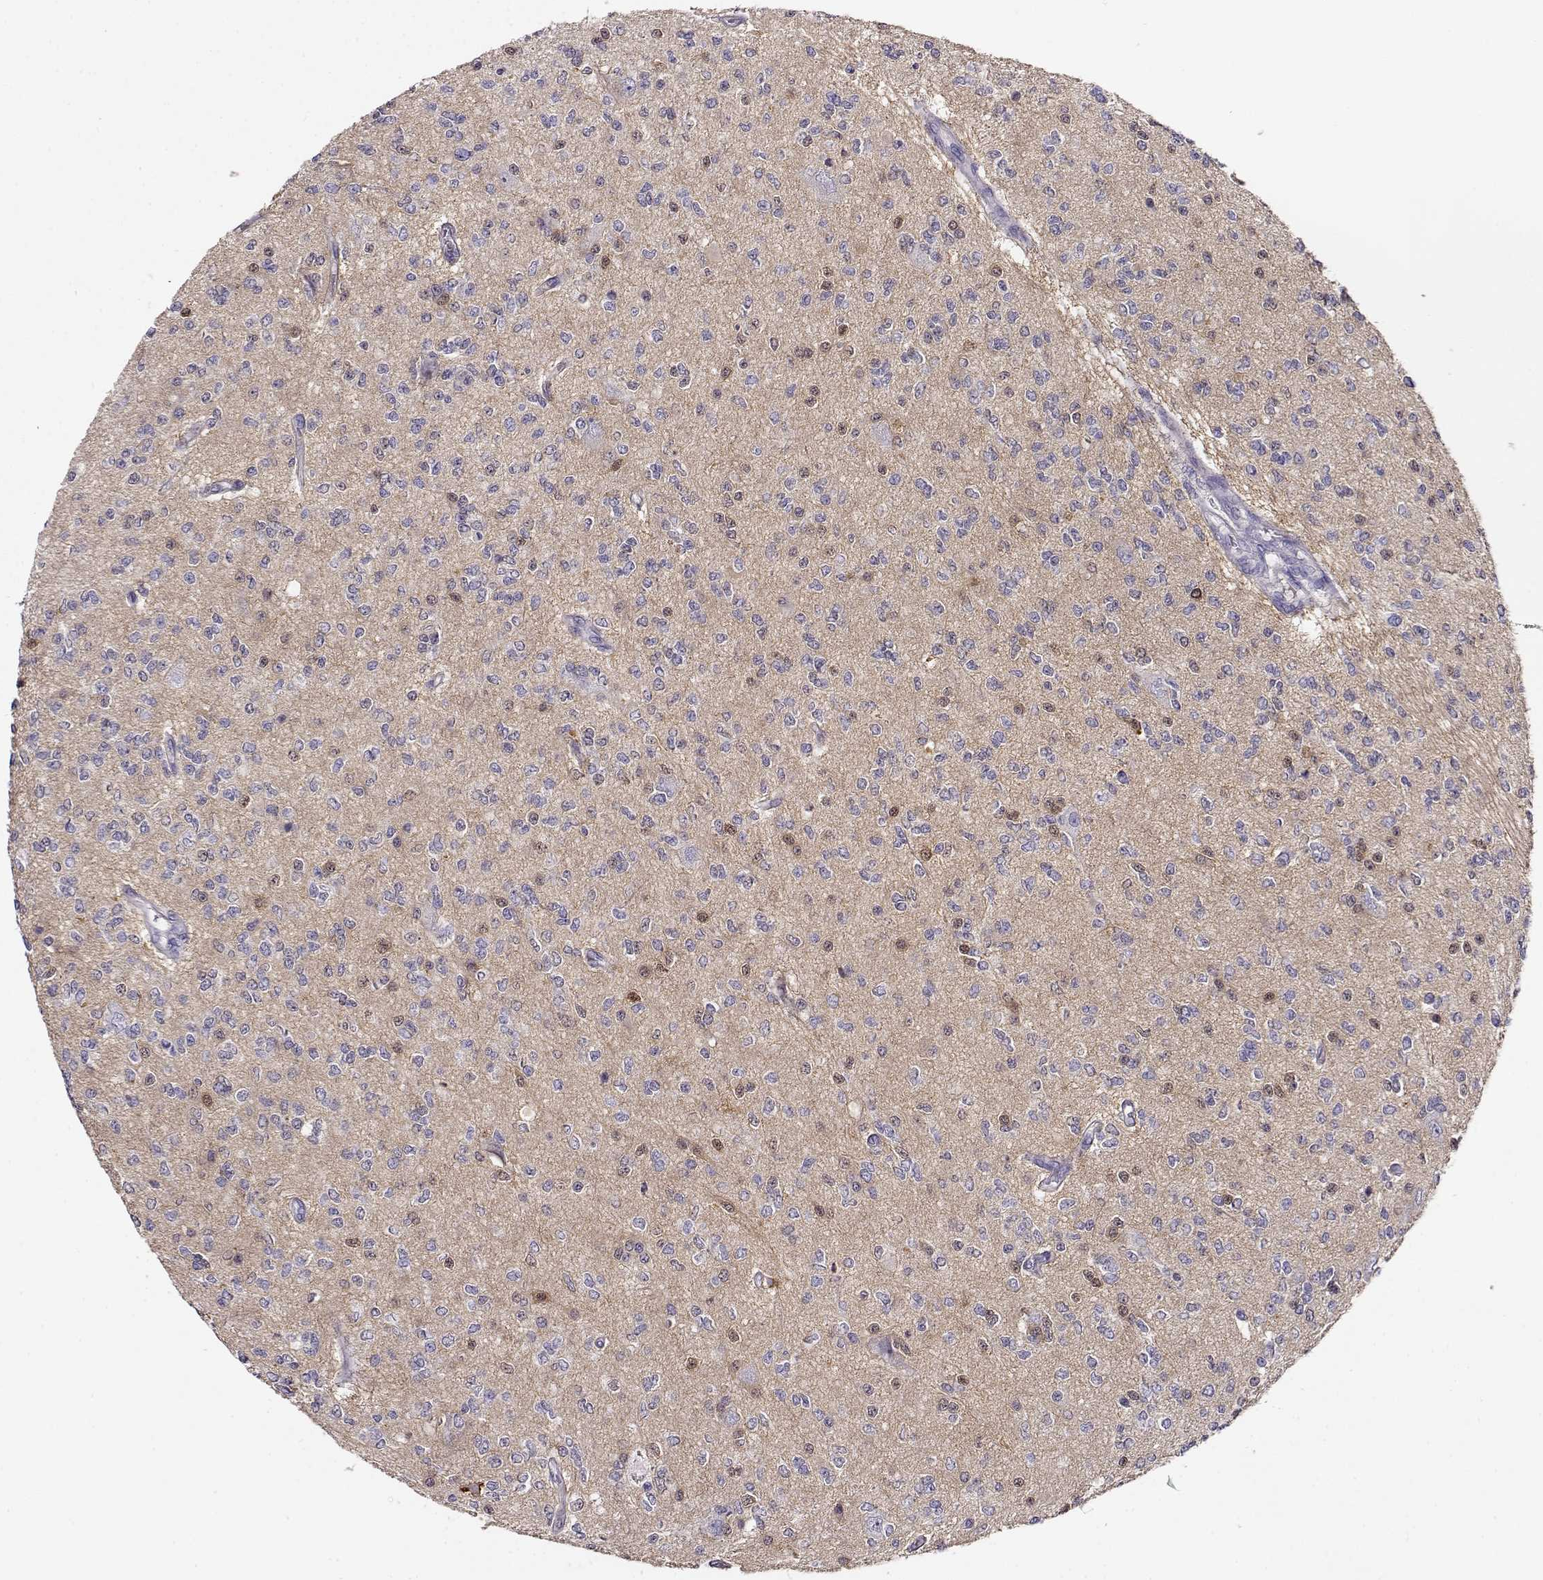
{"staining": {"intensity": "negative", "quantity": "none", "location": "none"}, "tissue": "glioma", "cell_type": "Tumor cells", "image_type": "cancer", "snomed": [{"axis": "morphology", "description": "Glioma, malignant, Low grade"}, {"axis": "topography", "description": "Brain"}], "caption": "This is a micrograph of immunohistochemistry staining of malignant glioma (low-grade), which shows no expression in tumor cells.", "gene": "NDRG4", "patient": {"sex": "male", "age": 67}}